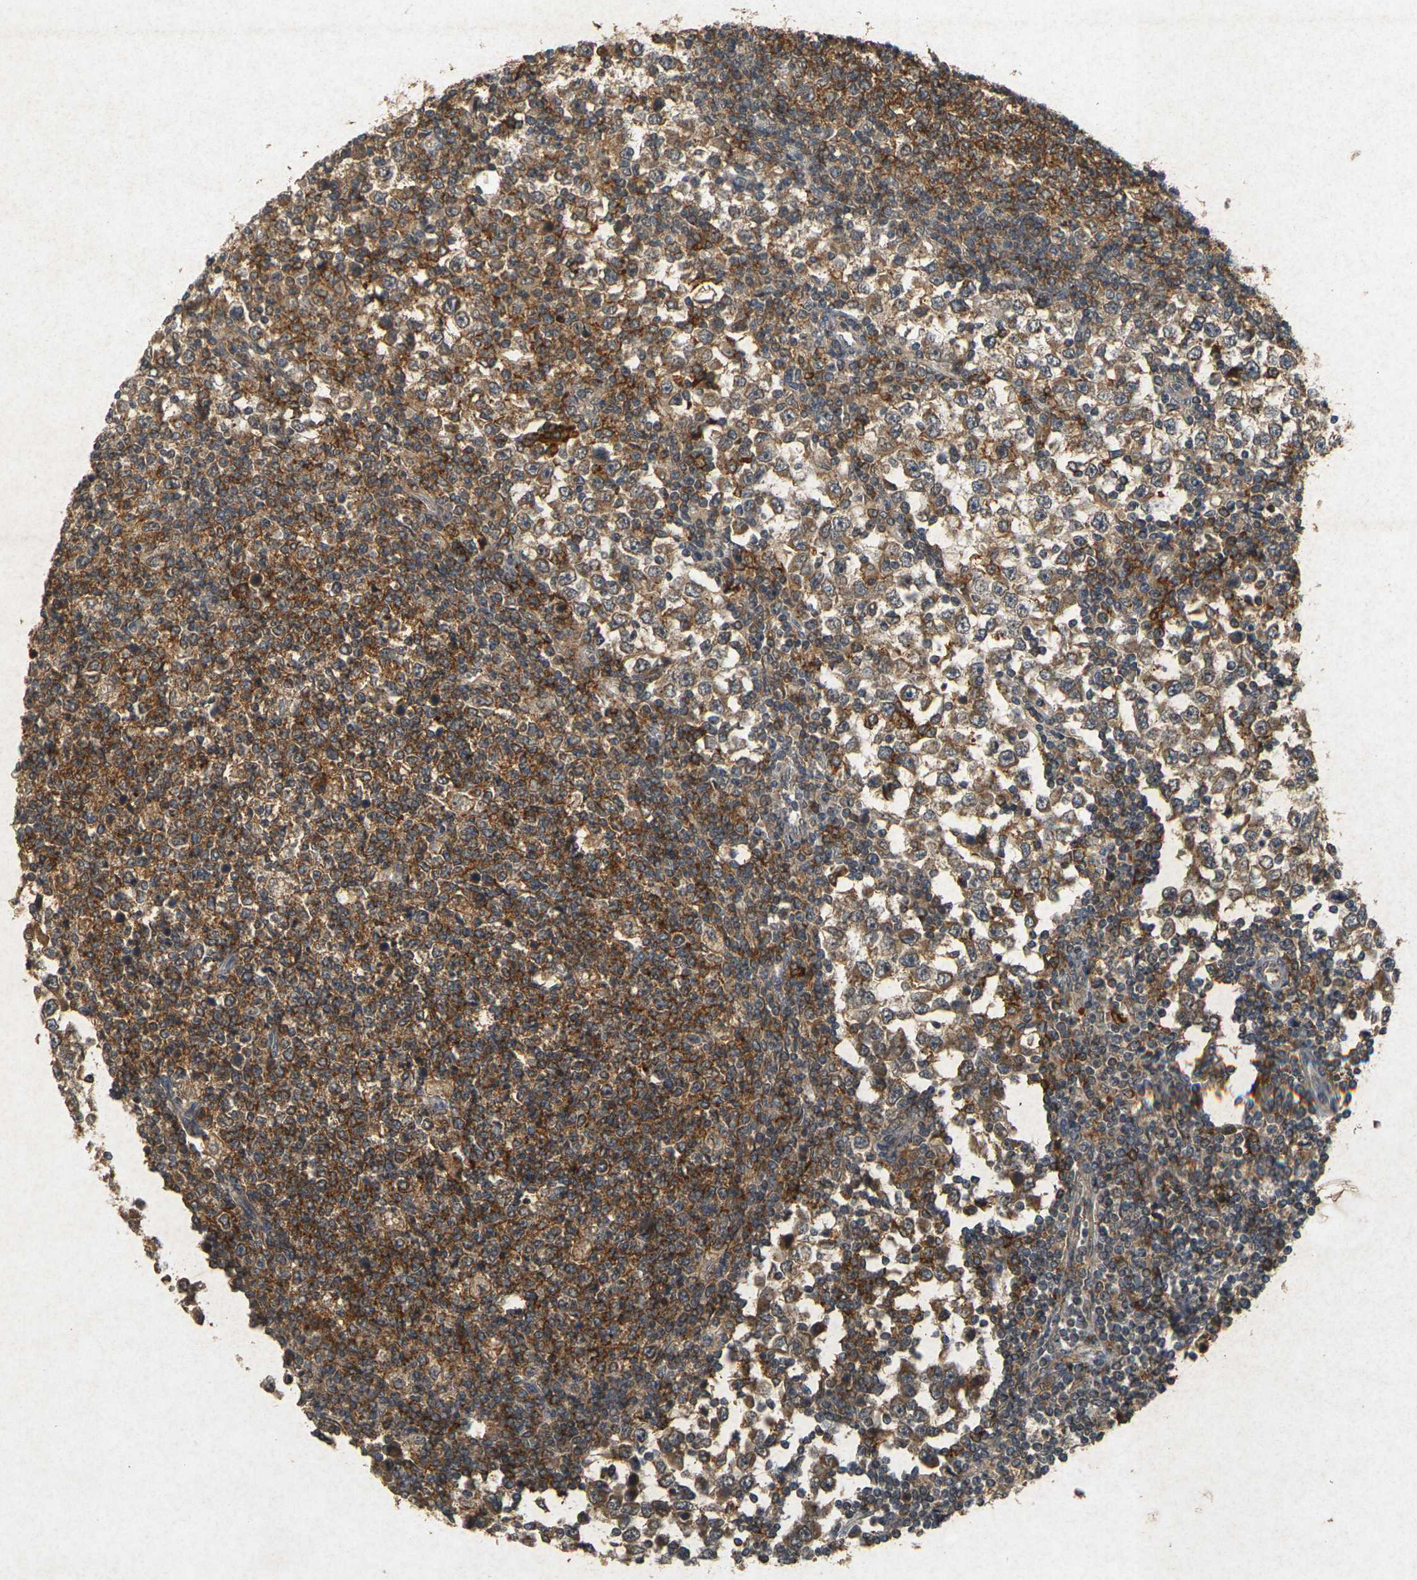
{"staining": {"intensity": "strong", "quantity": ">75%", "location": "cytoplasmic/membranous"}, "tissue": "testis cancer", "cell_type": "Tumor cells", "image_type": "cancer", "snomed": [{"axis": "morphology", "description": "Seminoma, NOS"}, {"axis": "topography", "description": "Testis"}], "caption": "IHC micrograph of human testis cancer stained for a protein (brown), which displays high levels of strong cytoplasmic/membranous expression in about >75% of tumor cells.", "gene": "ERN1", "patient": {"sex": "male", "age": 65}}